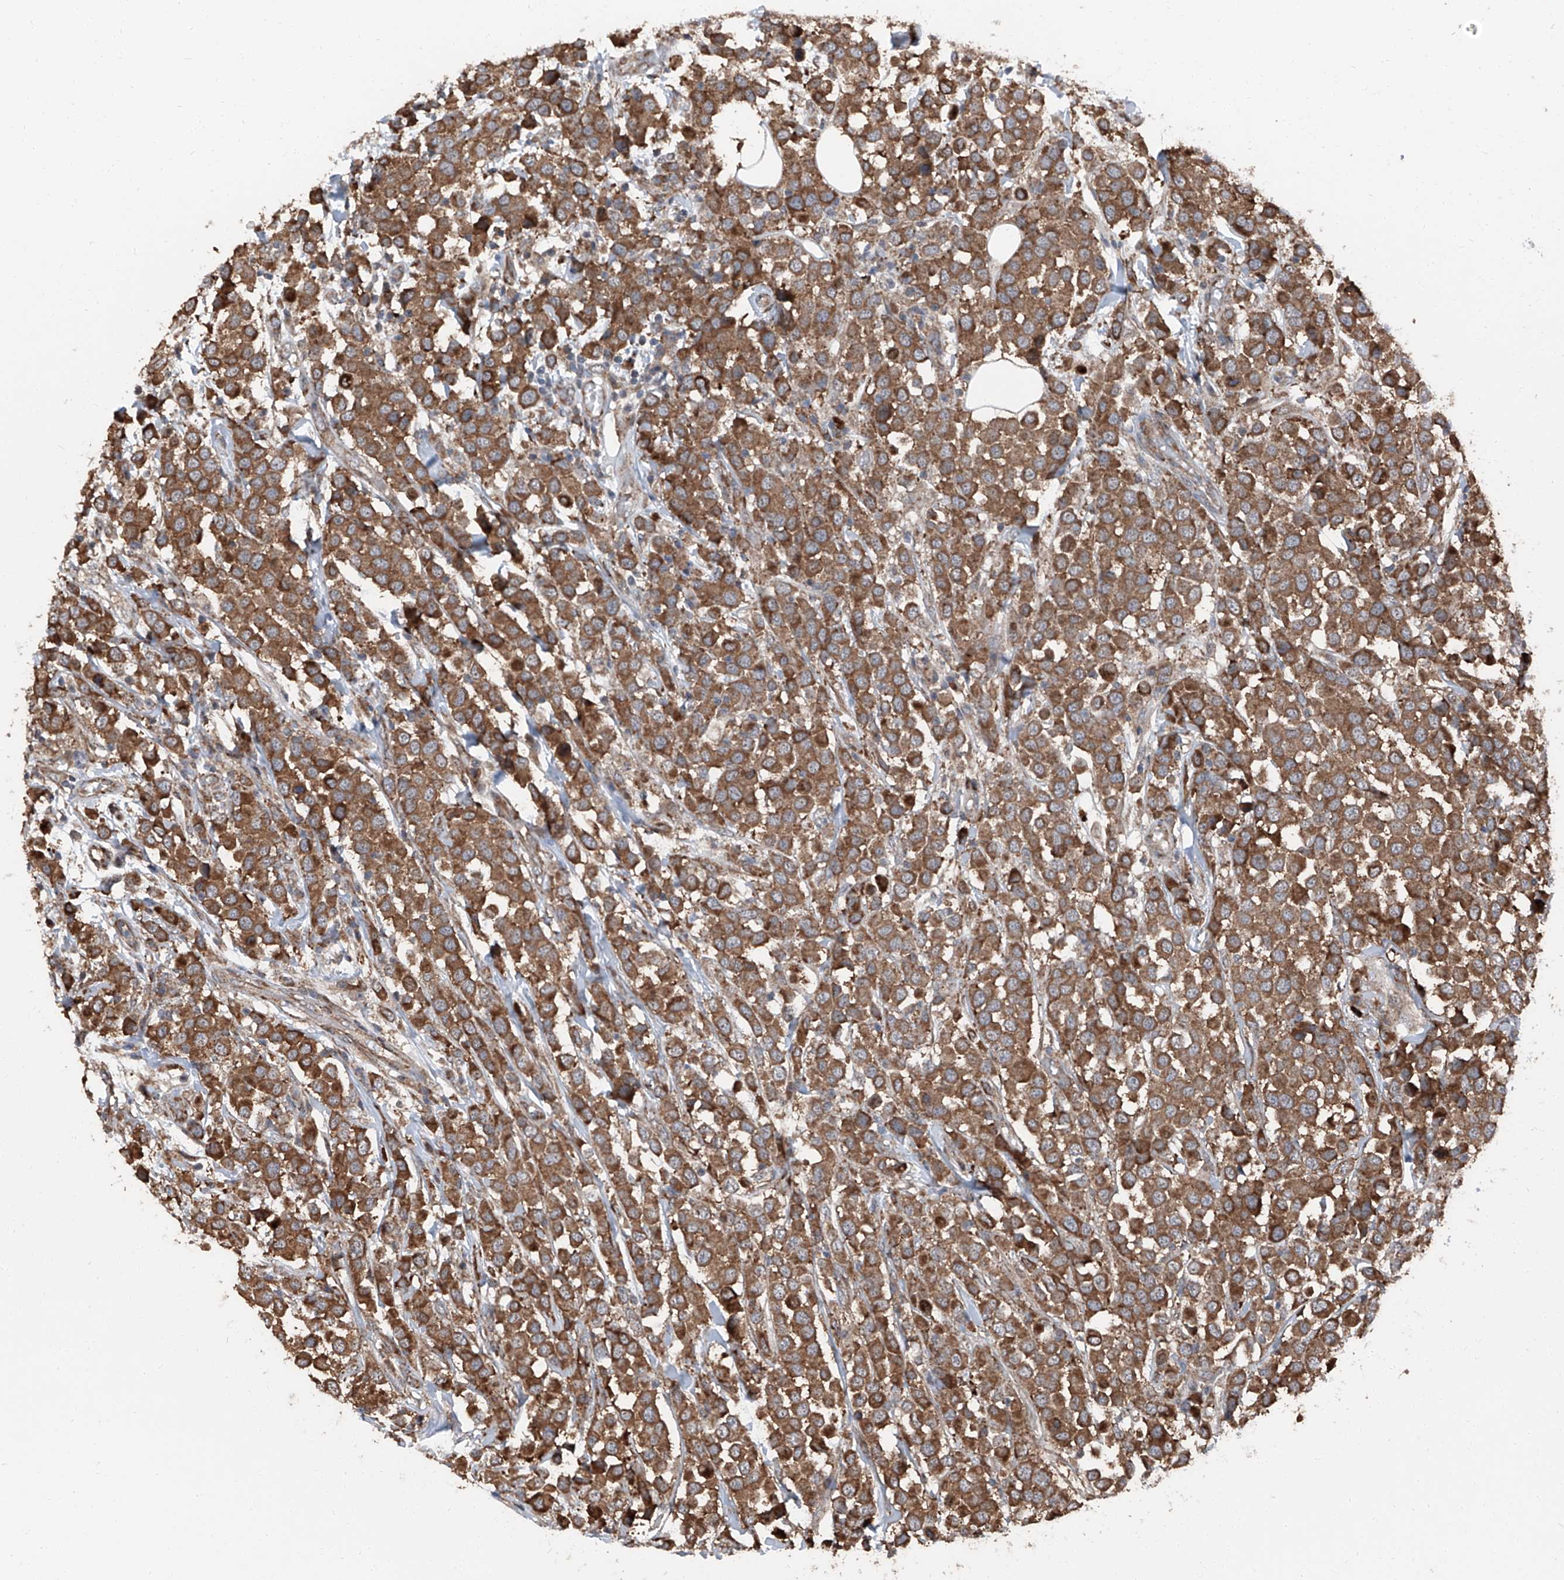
{"staining": {"intensity": "moderate", "quantity": ">75%", "location": "cytoplasmic/membranous"}, "tissue": "breast cancer", "cell_type": "Tumor cells", "image_type": "cancer", "snomed": [{"axis": "morphology", "description": "Duct carcinoma"}, {"axis": "topography", "description": "Breast"}], "caption": "Immunohistochemical staining of breast cancer (infiltrating ductal carcinoma) shows moderate cytoplasmic/membranous protein positivity in approximately >75% of tumor cells.", "gene": "LIMK1", "patient": {"sex": "female", "age": 61}}